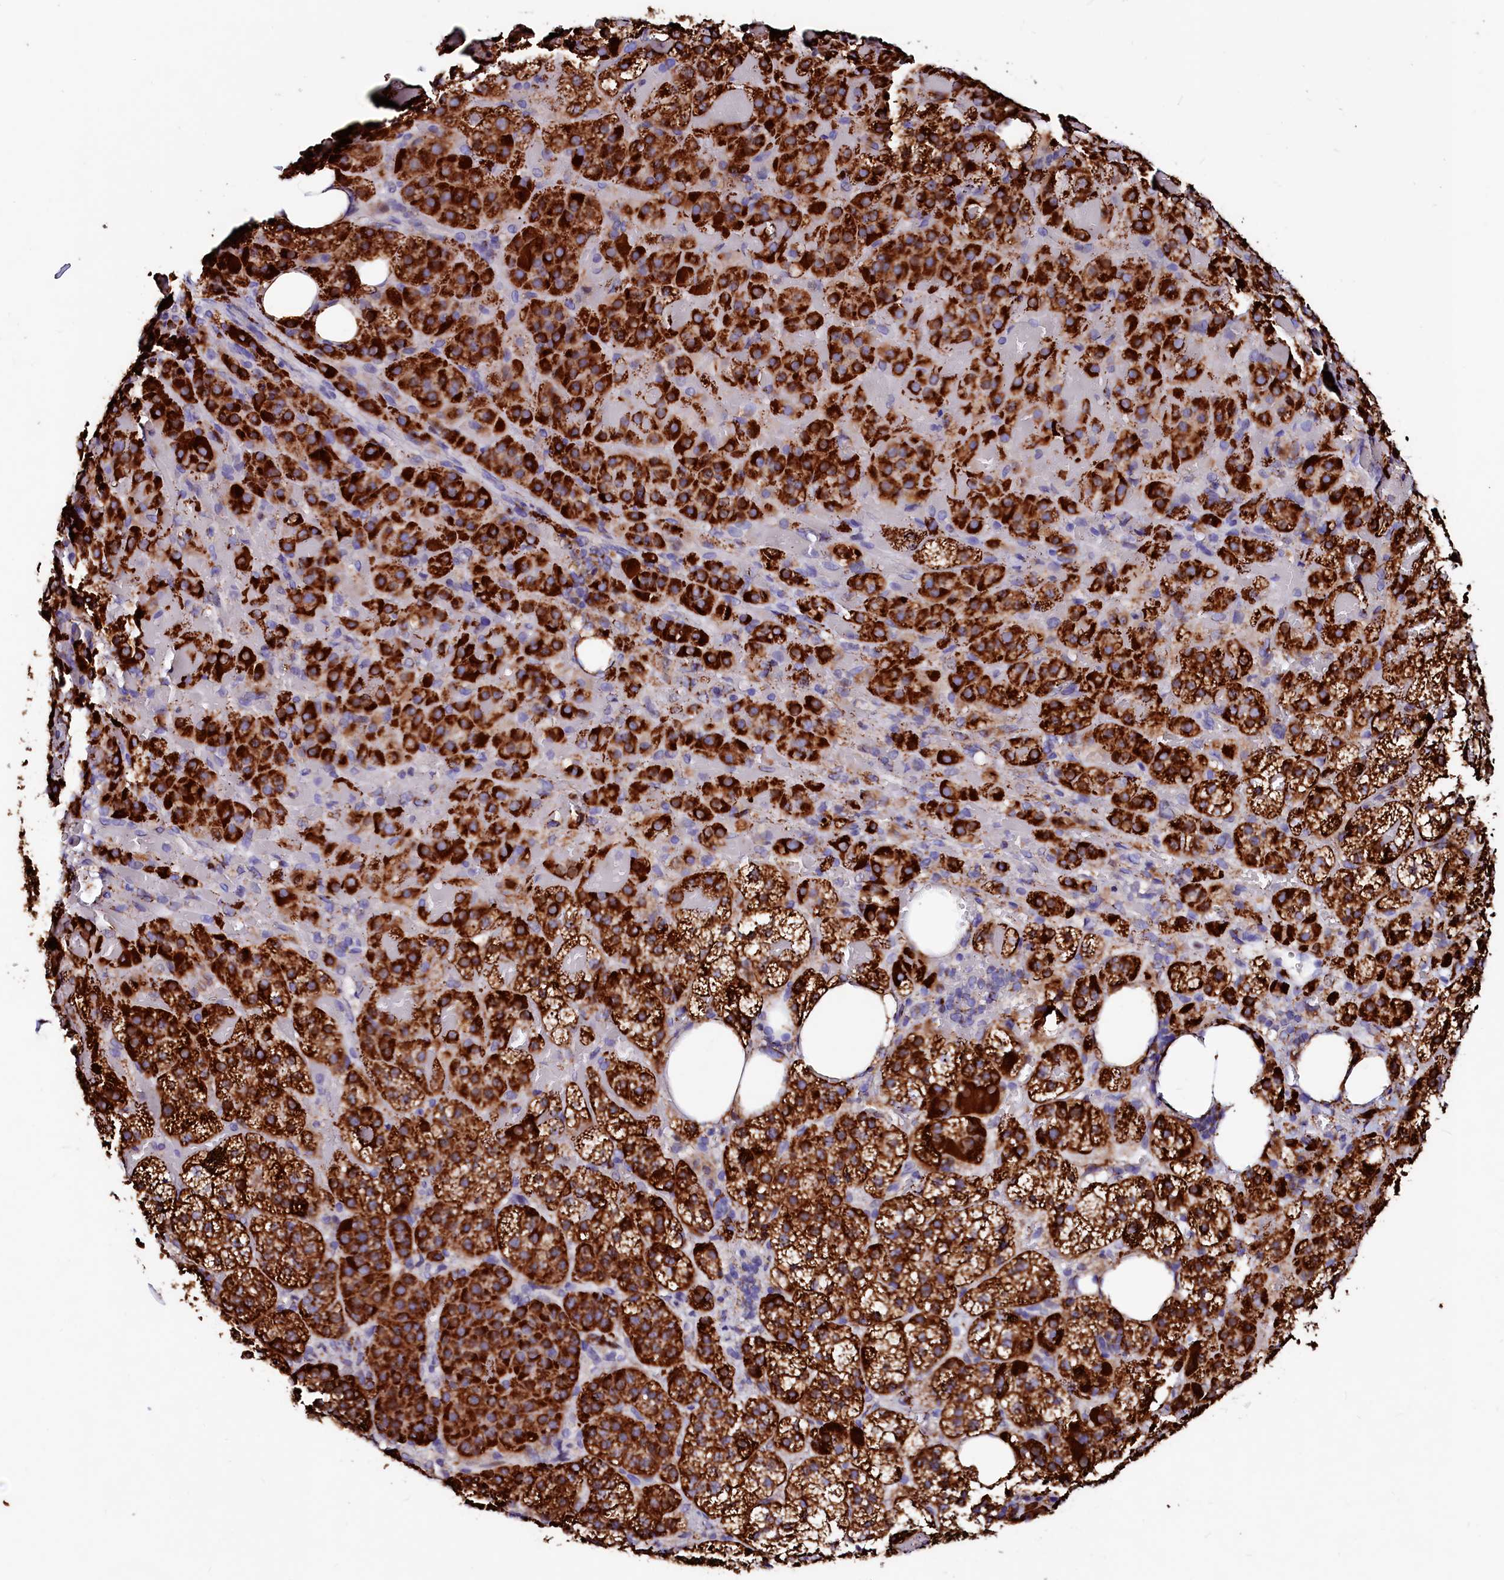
{"staining": {"intensity": "strong", "quantity": ">75%", "location": "cytoplasmic/membranous"}, "tissue": "adrenal gland", "cell_type": "Glandular cells", "image_type": "normal", "snomed": [{"axis": "morphology", "description": "Normal tissue, NOS"}, {"axis": "topography", "description": "Adrenal gland"}], "caption": "Protein staining of unremarkable adrenal gland reveals strong cytoplasmic/membranous staining in approximately >75% of glandular cells.", "gene": "MAOB", "patient": {"sex": "female", "age": 59}}